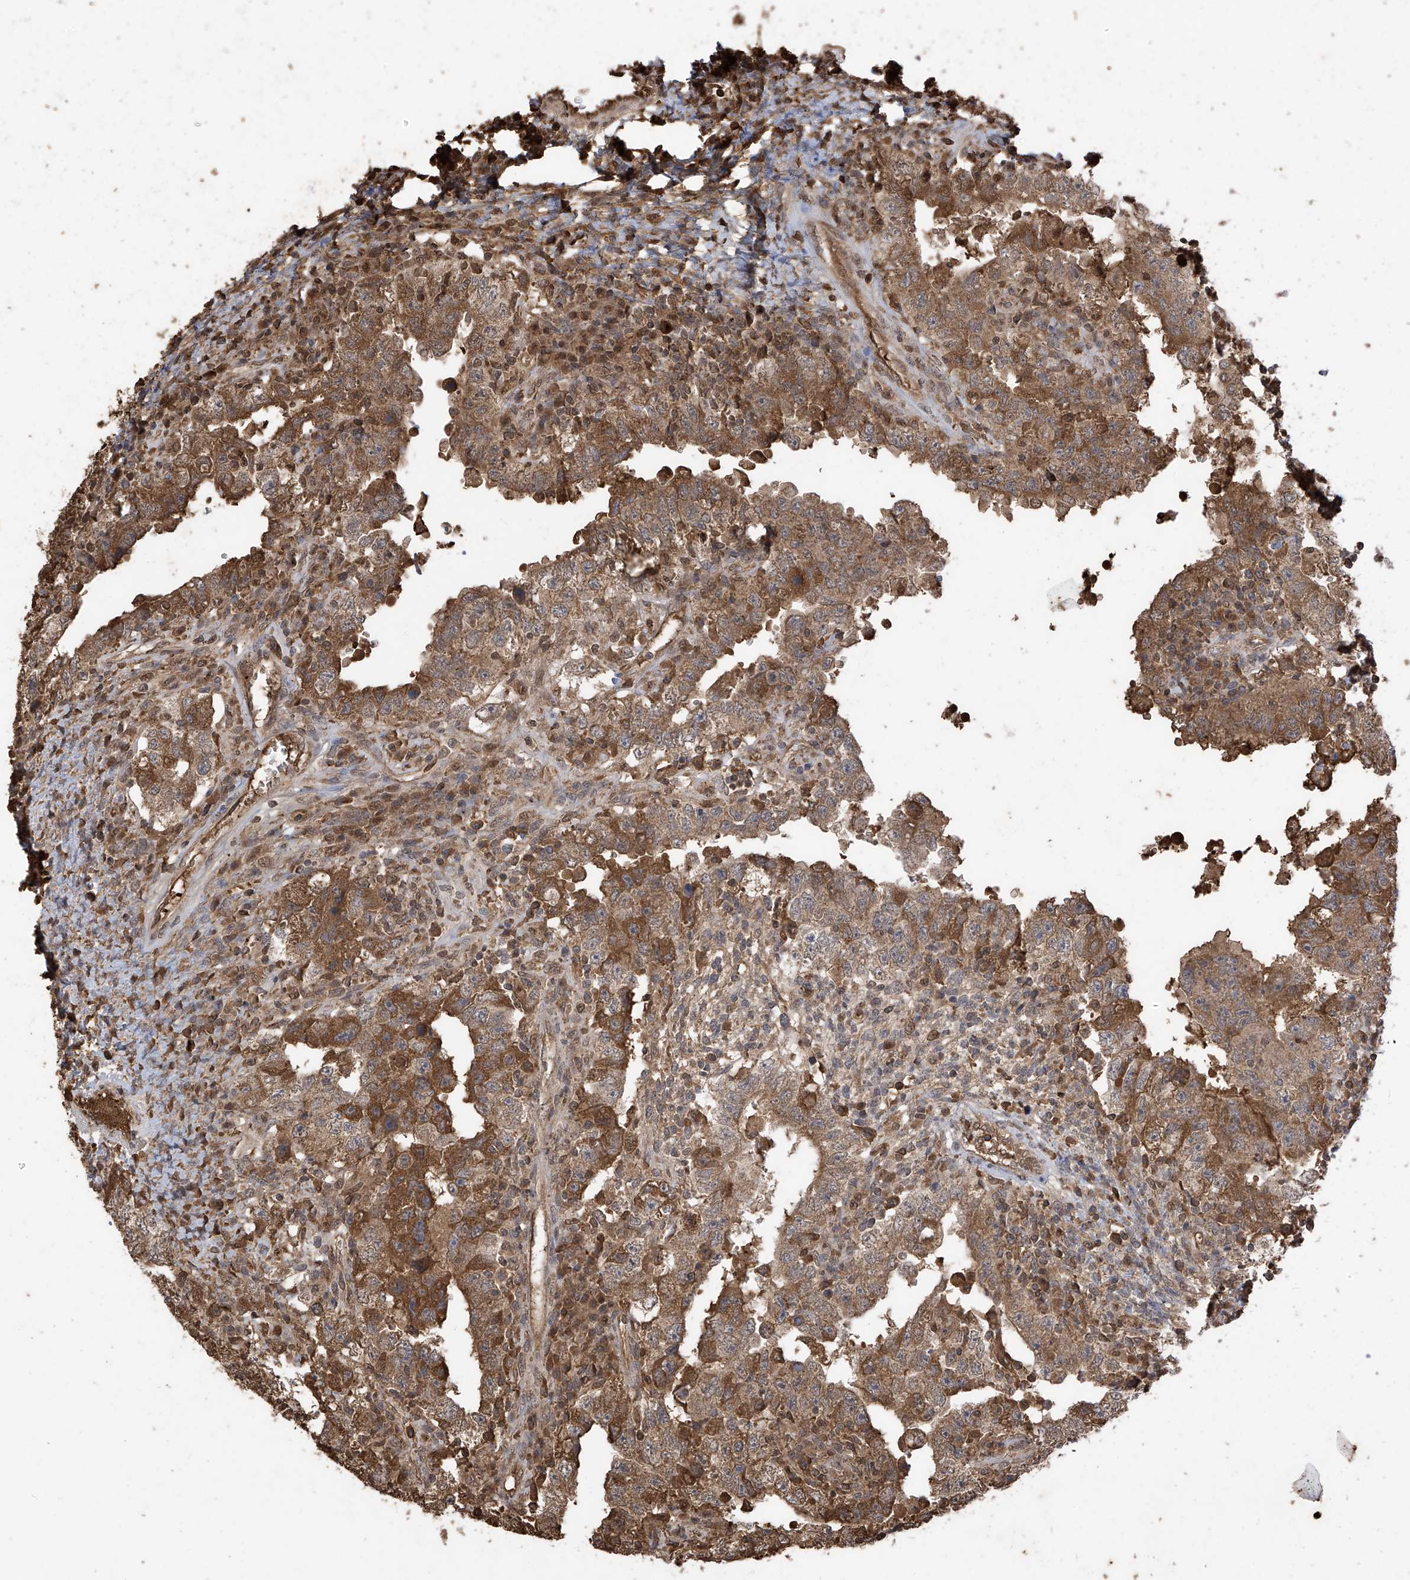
{"staining": {"intensity": "moderate", "quantity": ">75%", "location": "cytoplasmic/membranous"}, "tissue": "testis cancer", "cell_type": "Tumor cells", "image_type": "cancer", "snomed": [{"axis": "morphology", "description": "Carcinoma, Embryonal, NOS"}, {"axis": "topography", "description": "Testis"}], "caption": "This photomicrograph reveals immunohistochemistry (IHC) staining of human testis cancer, with medium moderate cytoplasmic/membranous expression in approximately >75% of tumor cells.", "gene": "PNPT1", "patient": {"sex": "male", "age": 26}}